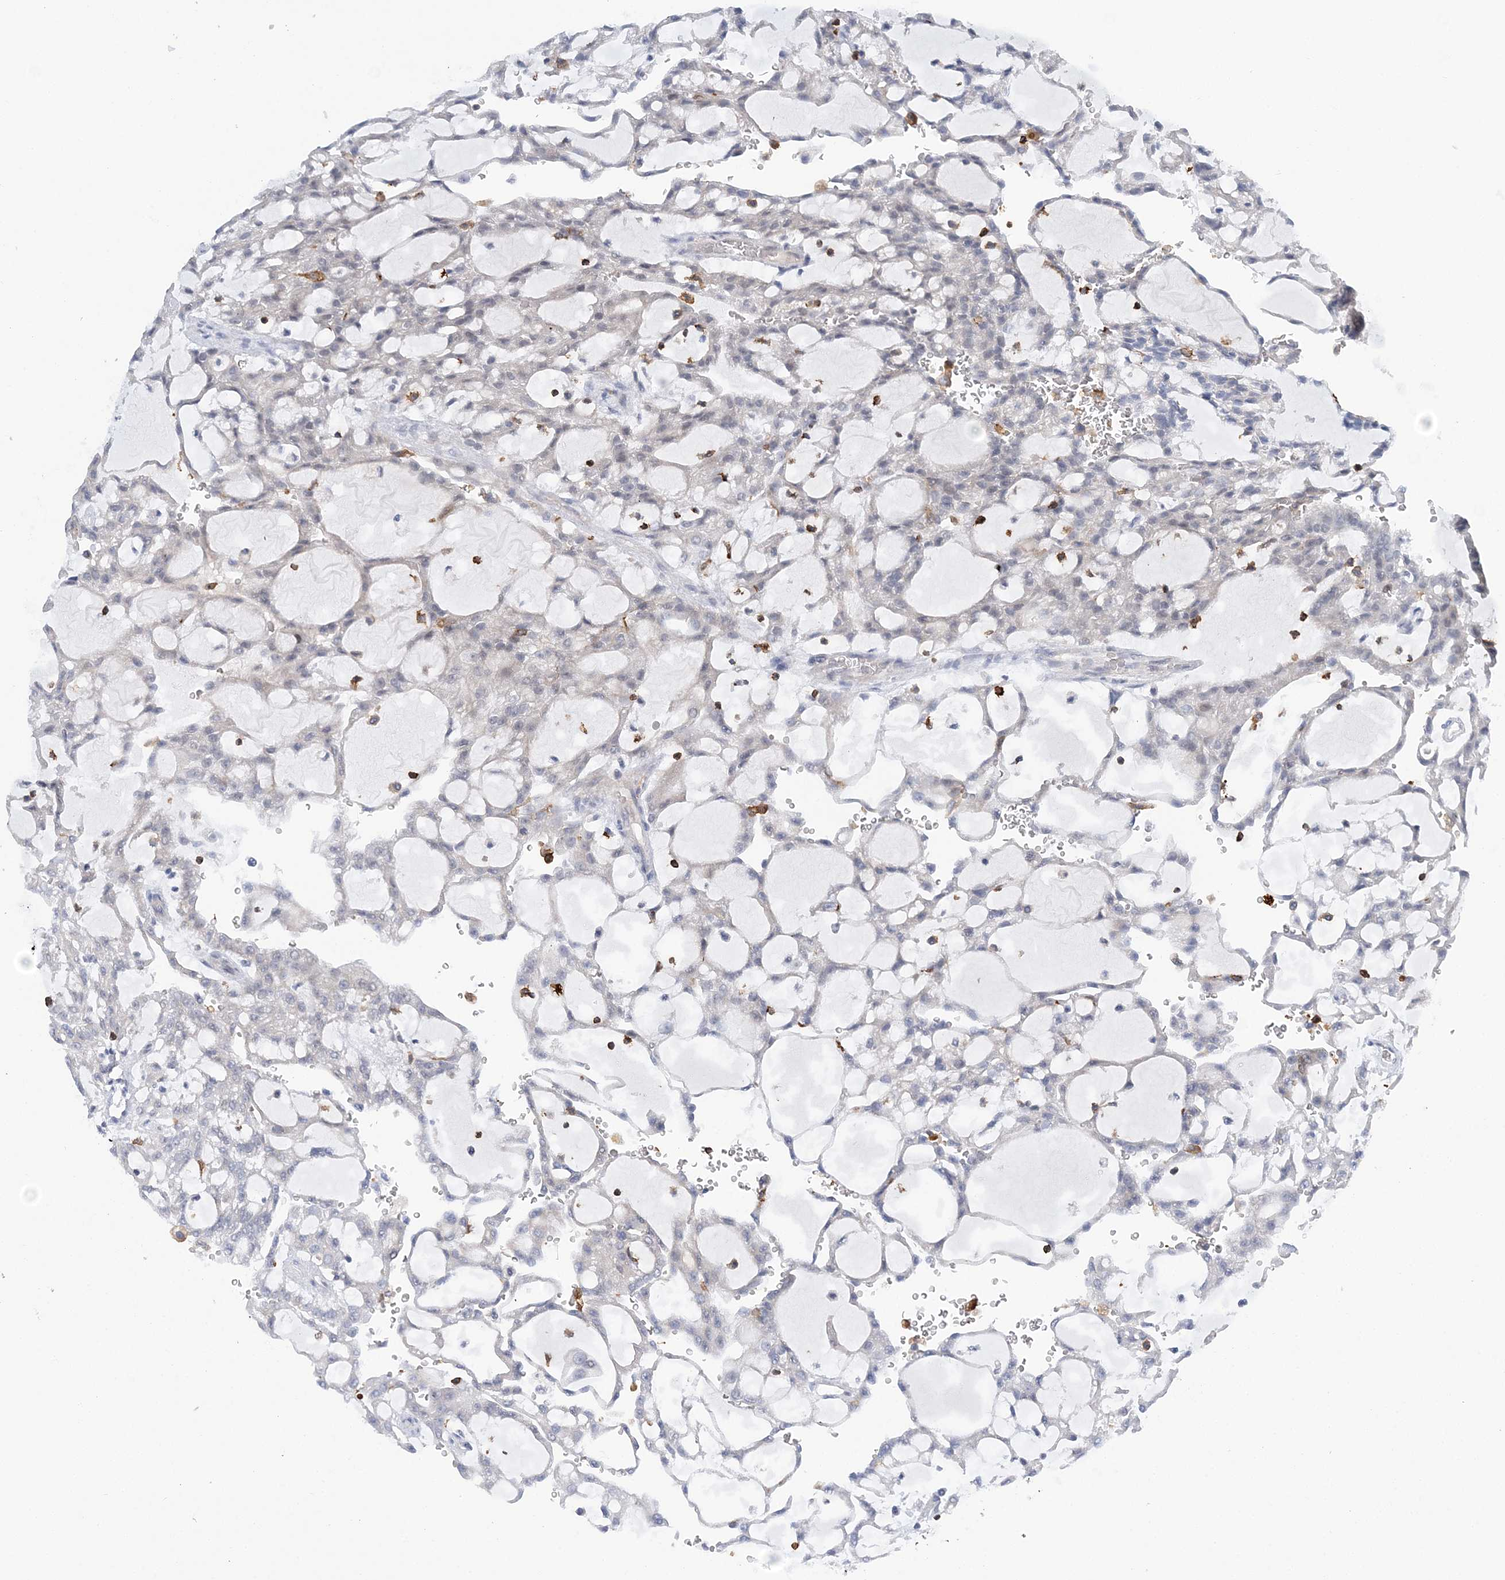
{"staining": {"intensity": "negative", "quantity": "none", "location": "none"}, "tissue": "renal cancer", "cell_type": "Tumor cells", "image_type": "cancer", "snomed": [{"axis": "morphology", "description": "Adenocarcinoma, NOS"}, {"axis": "topography", "description": "Kidney"}], "caption": "This histopathology image is of renal cancer (adenocarcinoma) stained with immunohistochemistry (IHC) to label a protein in brown with the nuclei are counter-stained blue. There is no staining in tumor cells.", "gene": "PRMT9", "patient": {"sex": "male", "age": 63}}